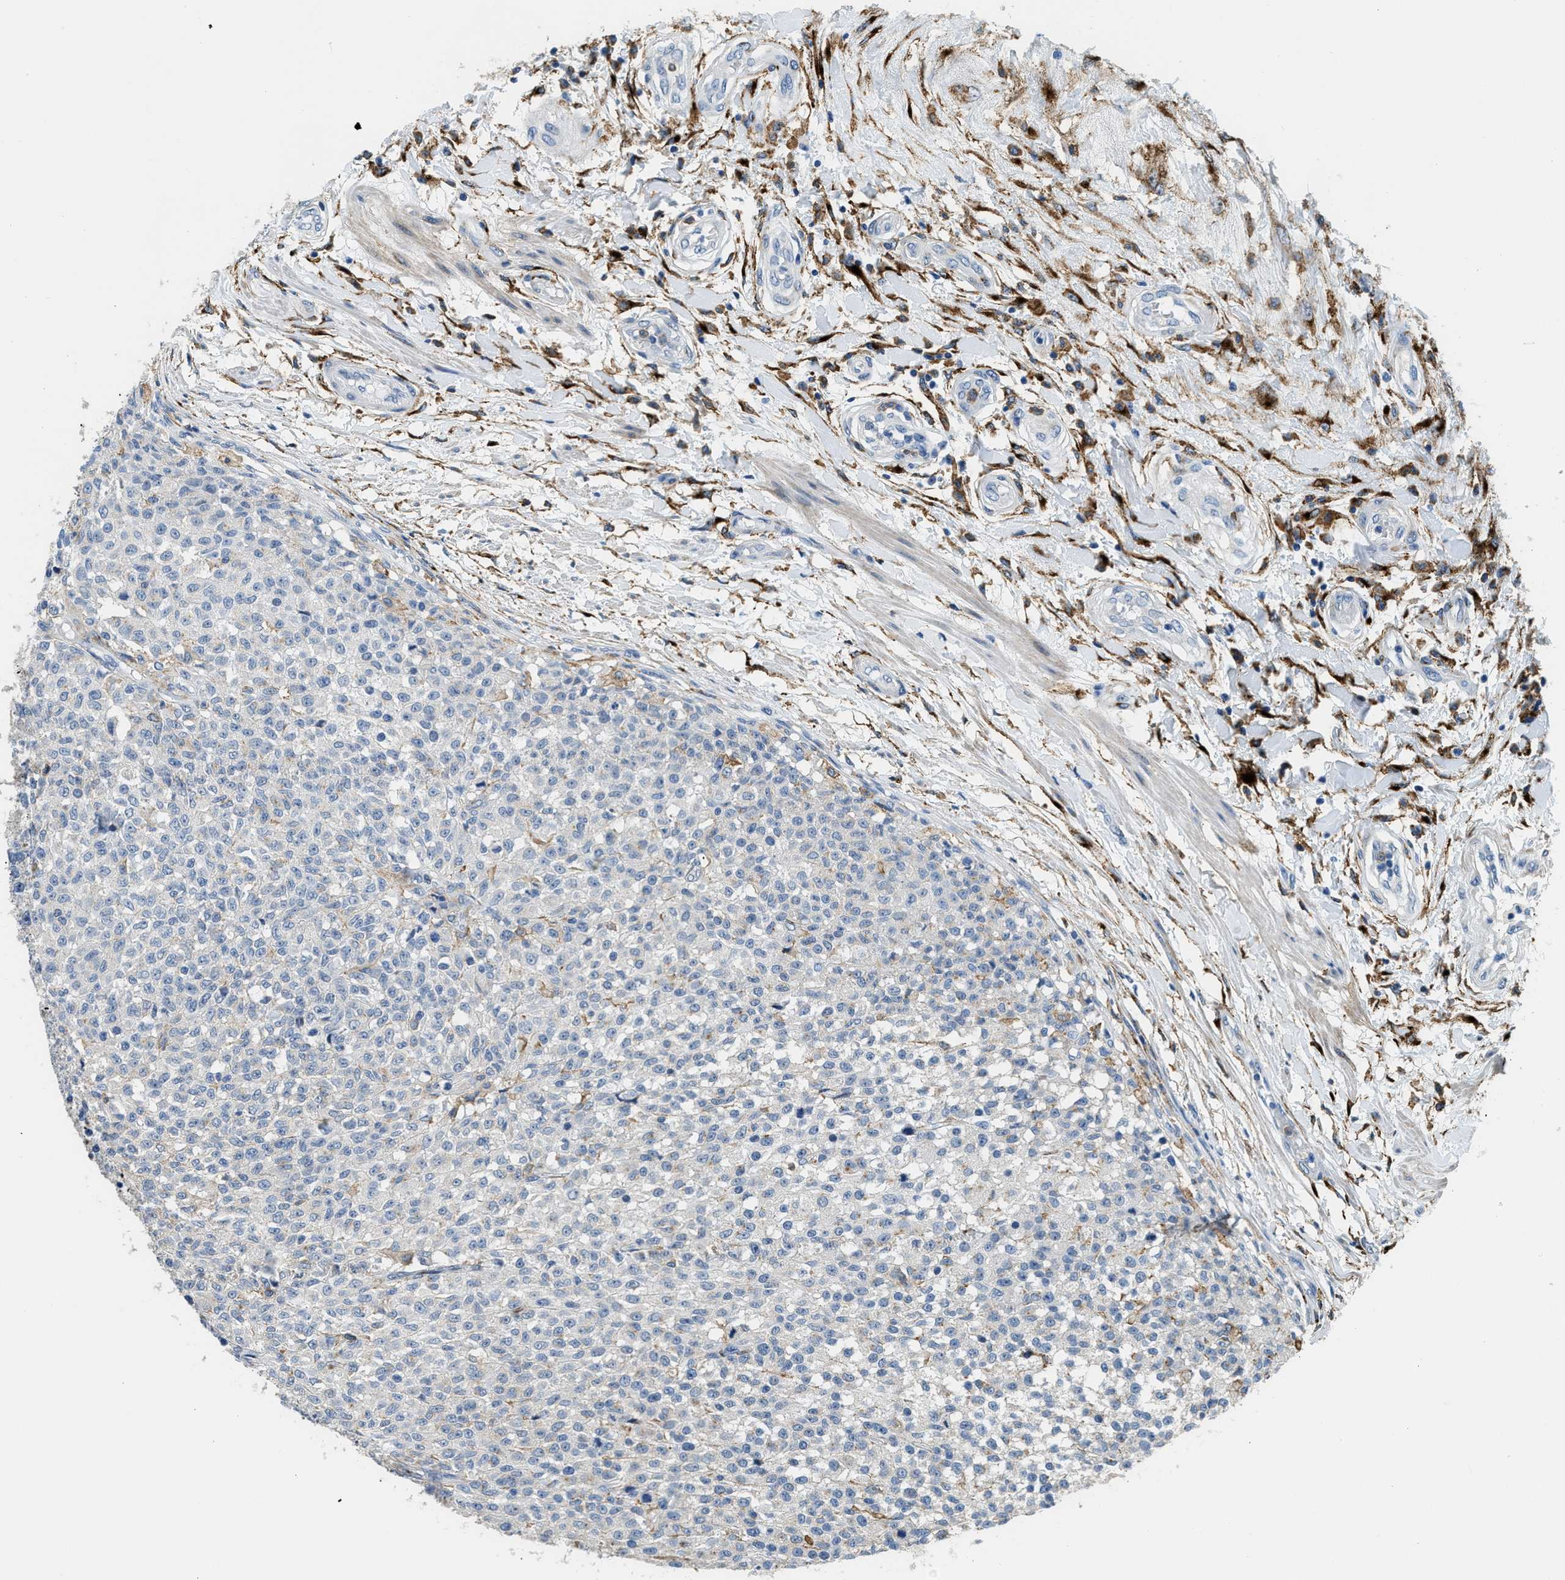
{"staining": {"intensity": "negative", "quantity": "none", "location": "none"}, "tissue": "testis cancer", "cell_type": "Tumor cells", "image_type": "cancer", "snomed": [{"axis": "morphology", "description": "Seminoma, NOS"}, {"axis": "topography", "description": "Testis"}], "caption": "Tumor cells show no significant protein expression in testis seminoma. (DAB (3,3'-diaminobenzidine) immunohistochemistry visualized using brightfield microscopy, high magnification).", "gene": "LRP1", "patient": {"sex": "male", "age": 59}}